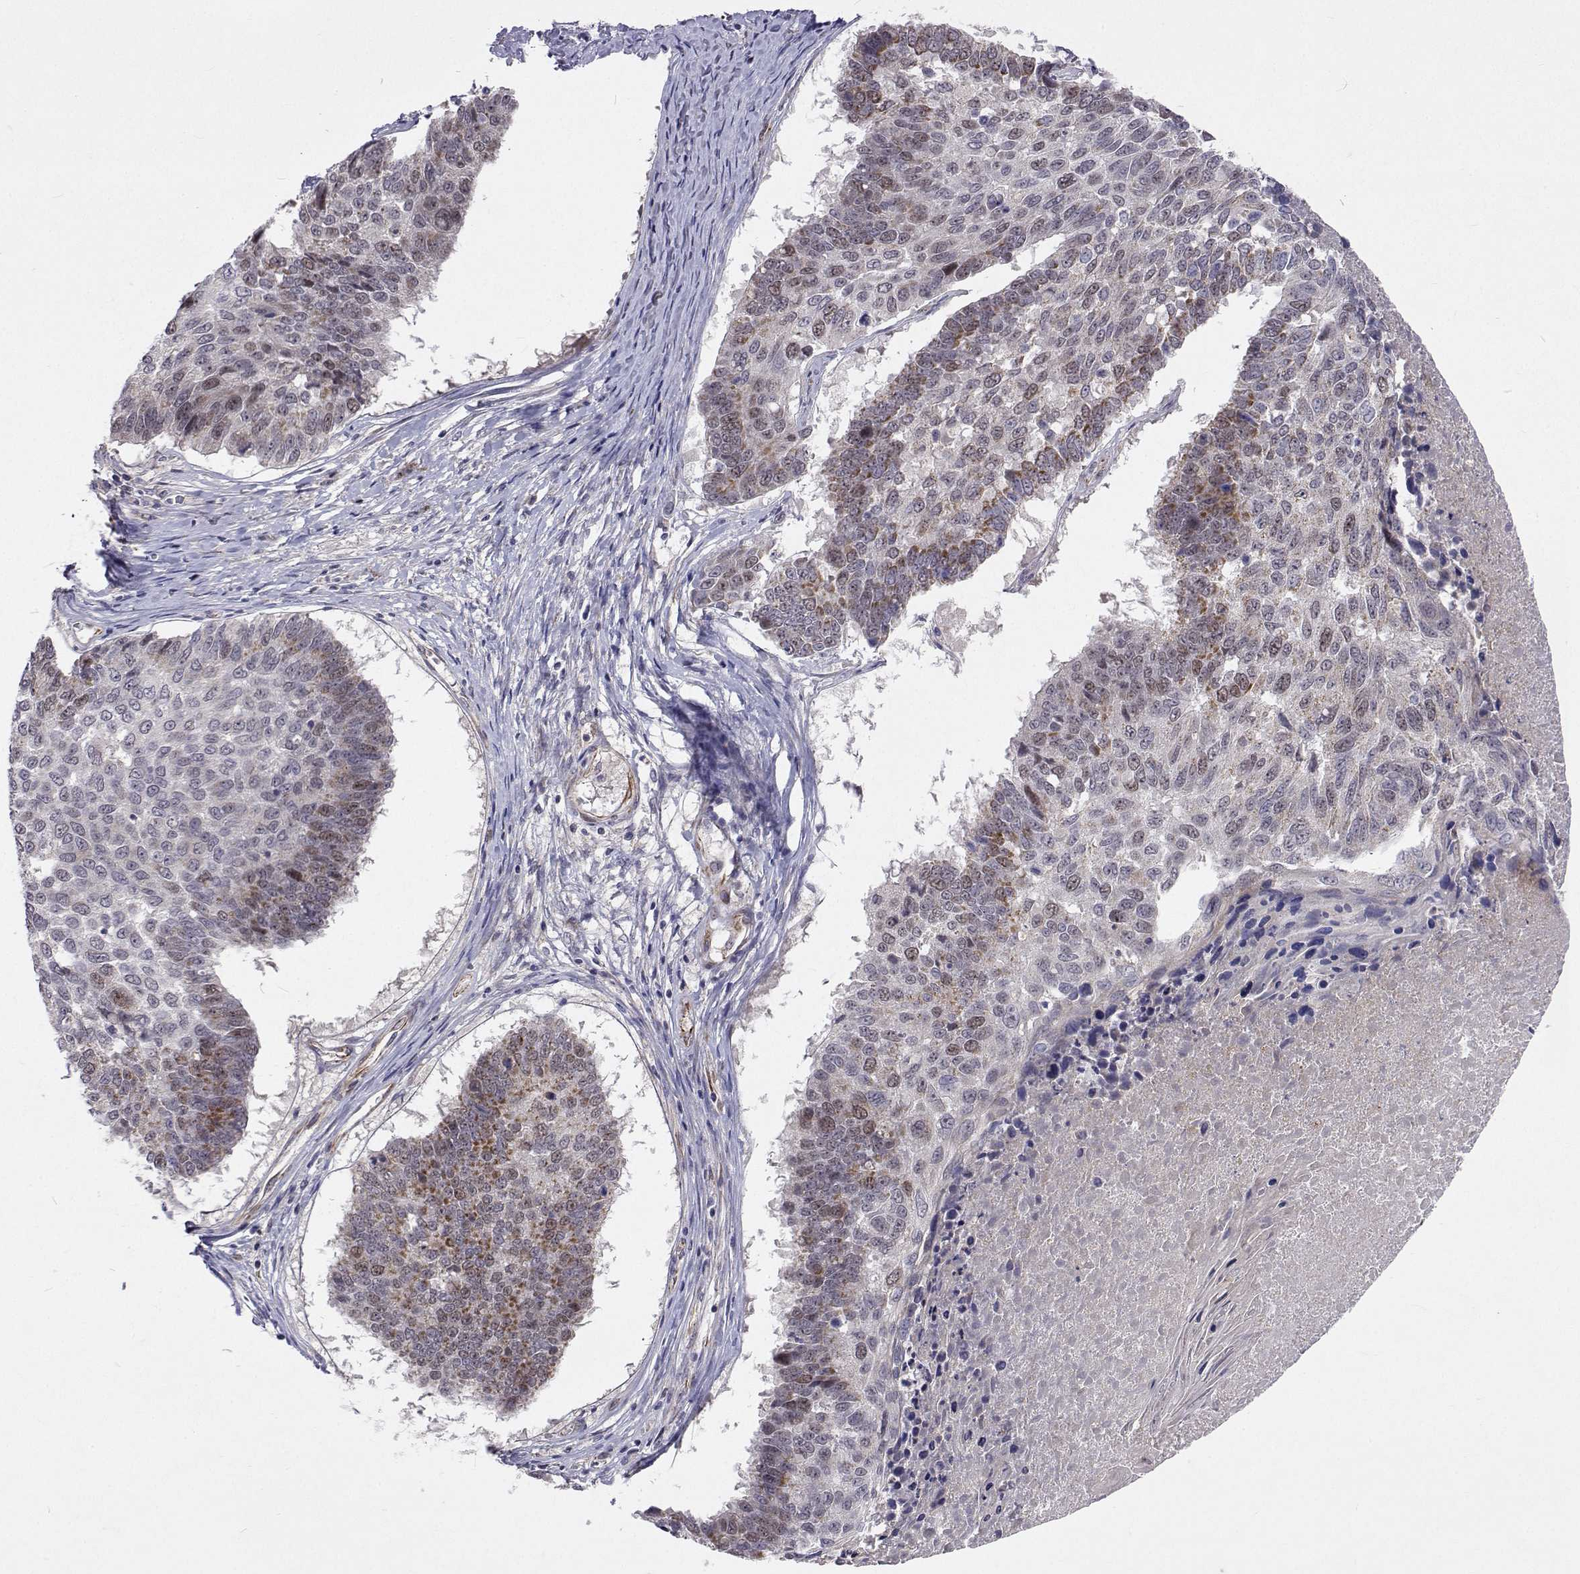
{"staining": {"intensity": "moderate", "quantity": "<25%", "location": "cytoplasmic/membranous,nuclear"}, "tissue": "lung cancer", "cell_type": "Tumor cells", "image_type": "cancer", "snomed": [{"axis": "morphology", "description": "Squamous cell carcinoma, NOS"}, {"axis": "topography", "description": "Lung"}], "caption": "Immunohistochemistry photomicrograph of squamous cell carcinoma (lung) stained for a protein (brown), which demonstrates low levels of moderate cytoplasmic/membranous and nuclear expression in approximately <25% of tumor cells.", "gene": "DHTKD1", "patient": {"sex": "male", "age": 73}}